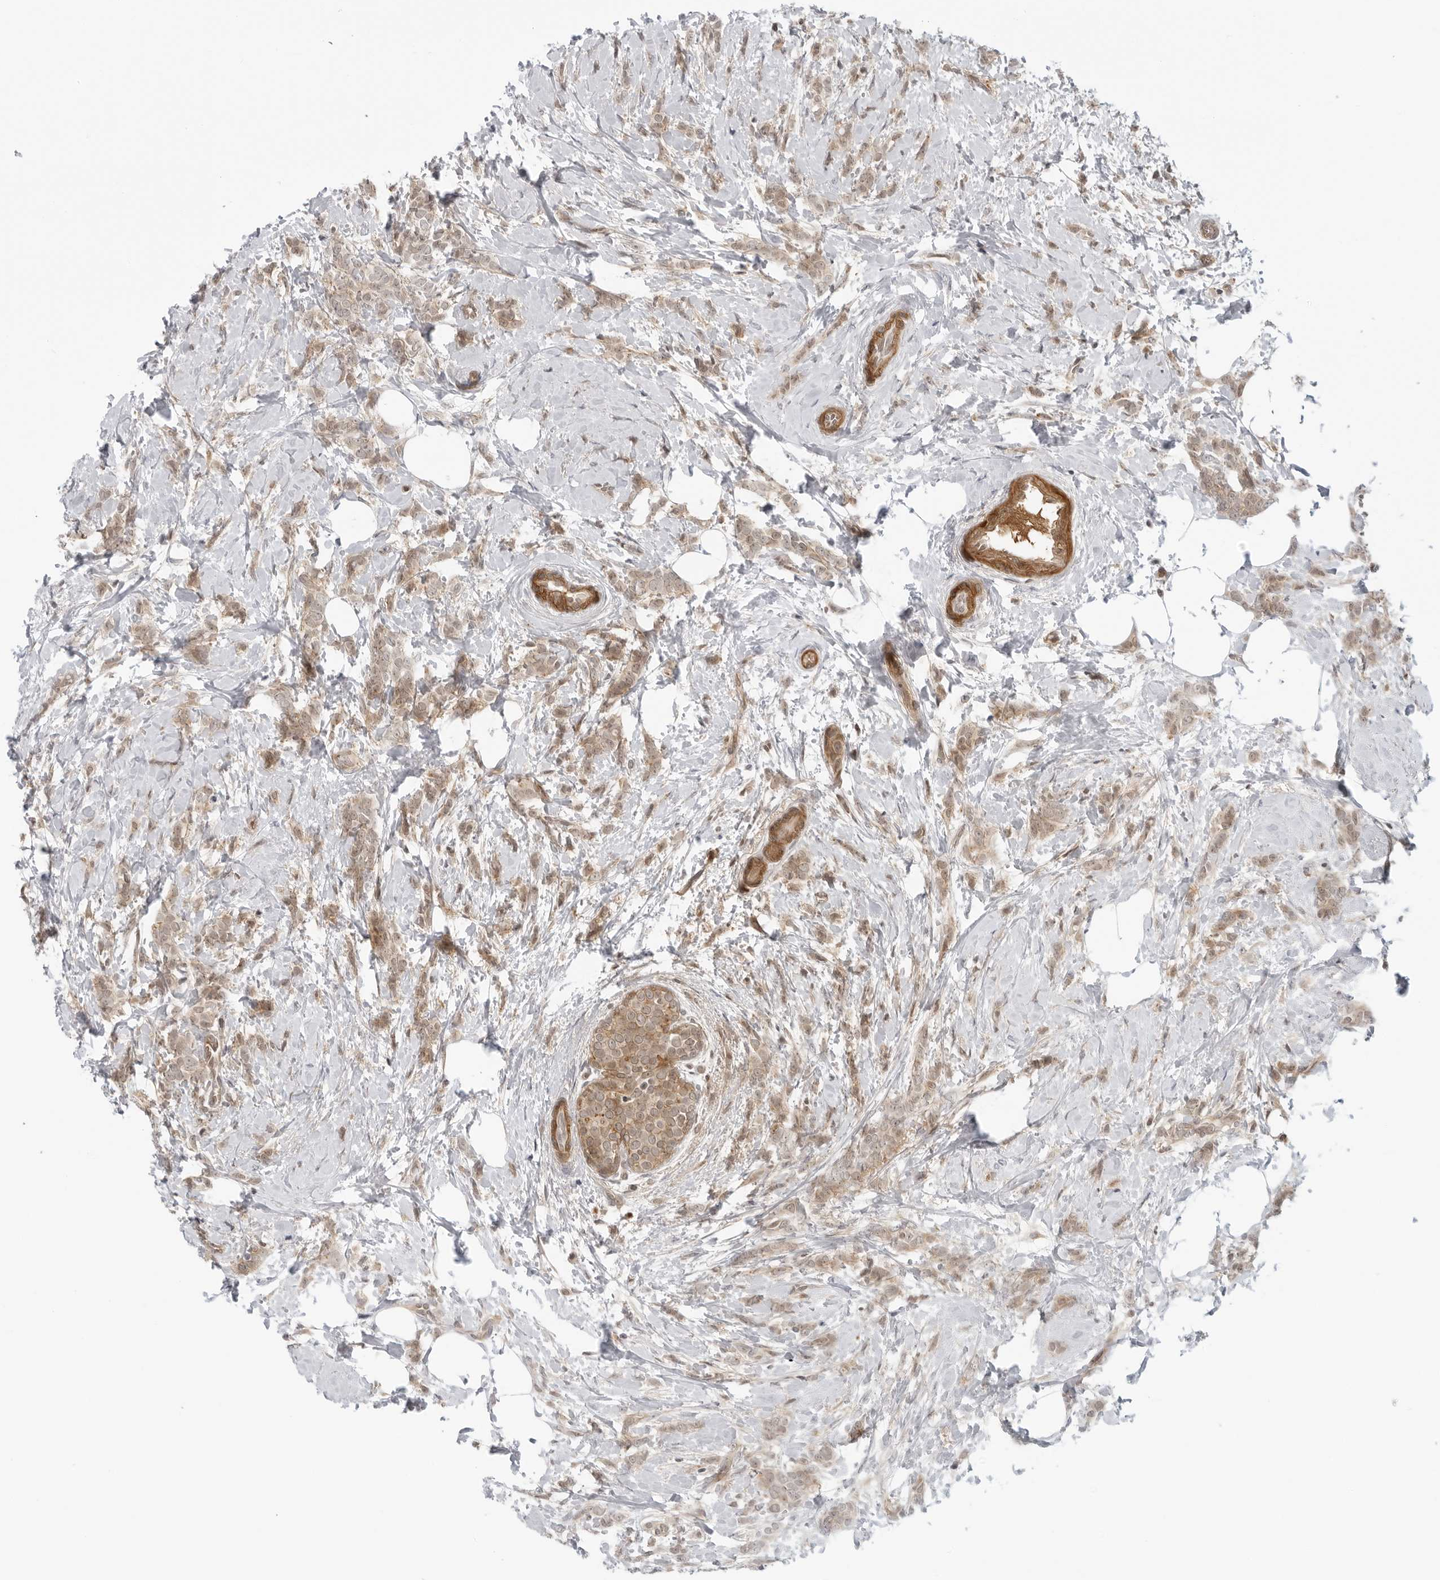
{"staining": {"intensity": "weak", "quantity": ">75%", "location": "cytoplasmic/membranous,nuclear"}, "tissue": "breast cancer", "cell_type": "Tumor cells", "image_type": "cancer", "snomed": [{"axis": "morphology", "description": "Lobular carcinoma, in situ"}, {"axis": "morphology", "description": "Lobular carcinoma"}, {"axis": "topography", "description": "Breast"}], "caption": "The immunohistochemical stain labels weak cytoplasmic/membranous and nuclear staining in tumor cells of lobular carcinoma in situ (breast) tissue. The staining is performed using DAB (3,3'-diaminobenzidine) brown chromogen to label protein expression. The nuclei are counter-stained blue using hematoxylin.", "gene": "SUGCT", "patient": {"sex": "female", "age": 41}}